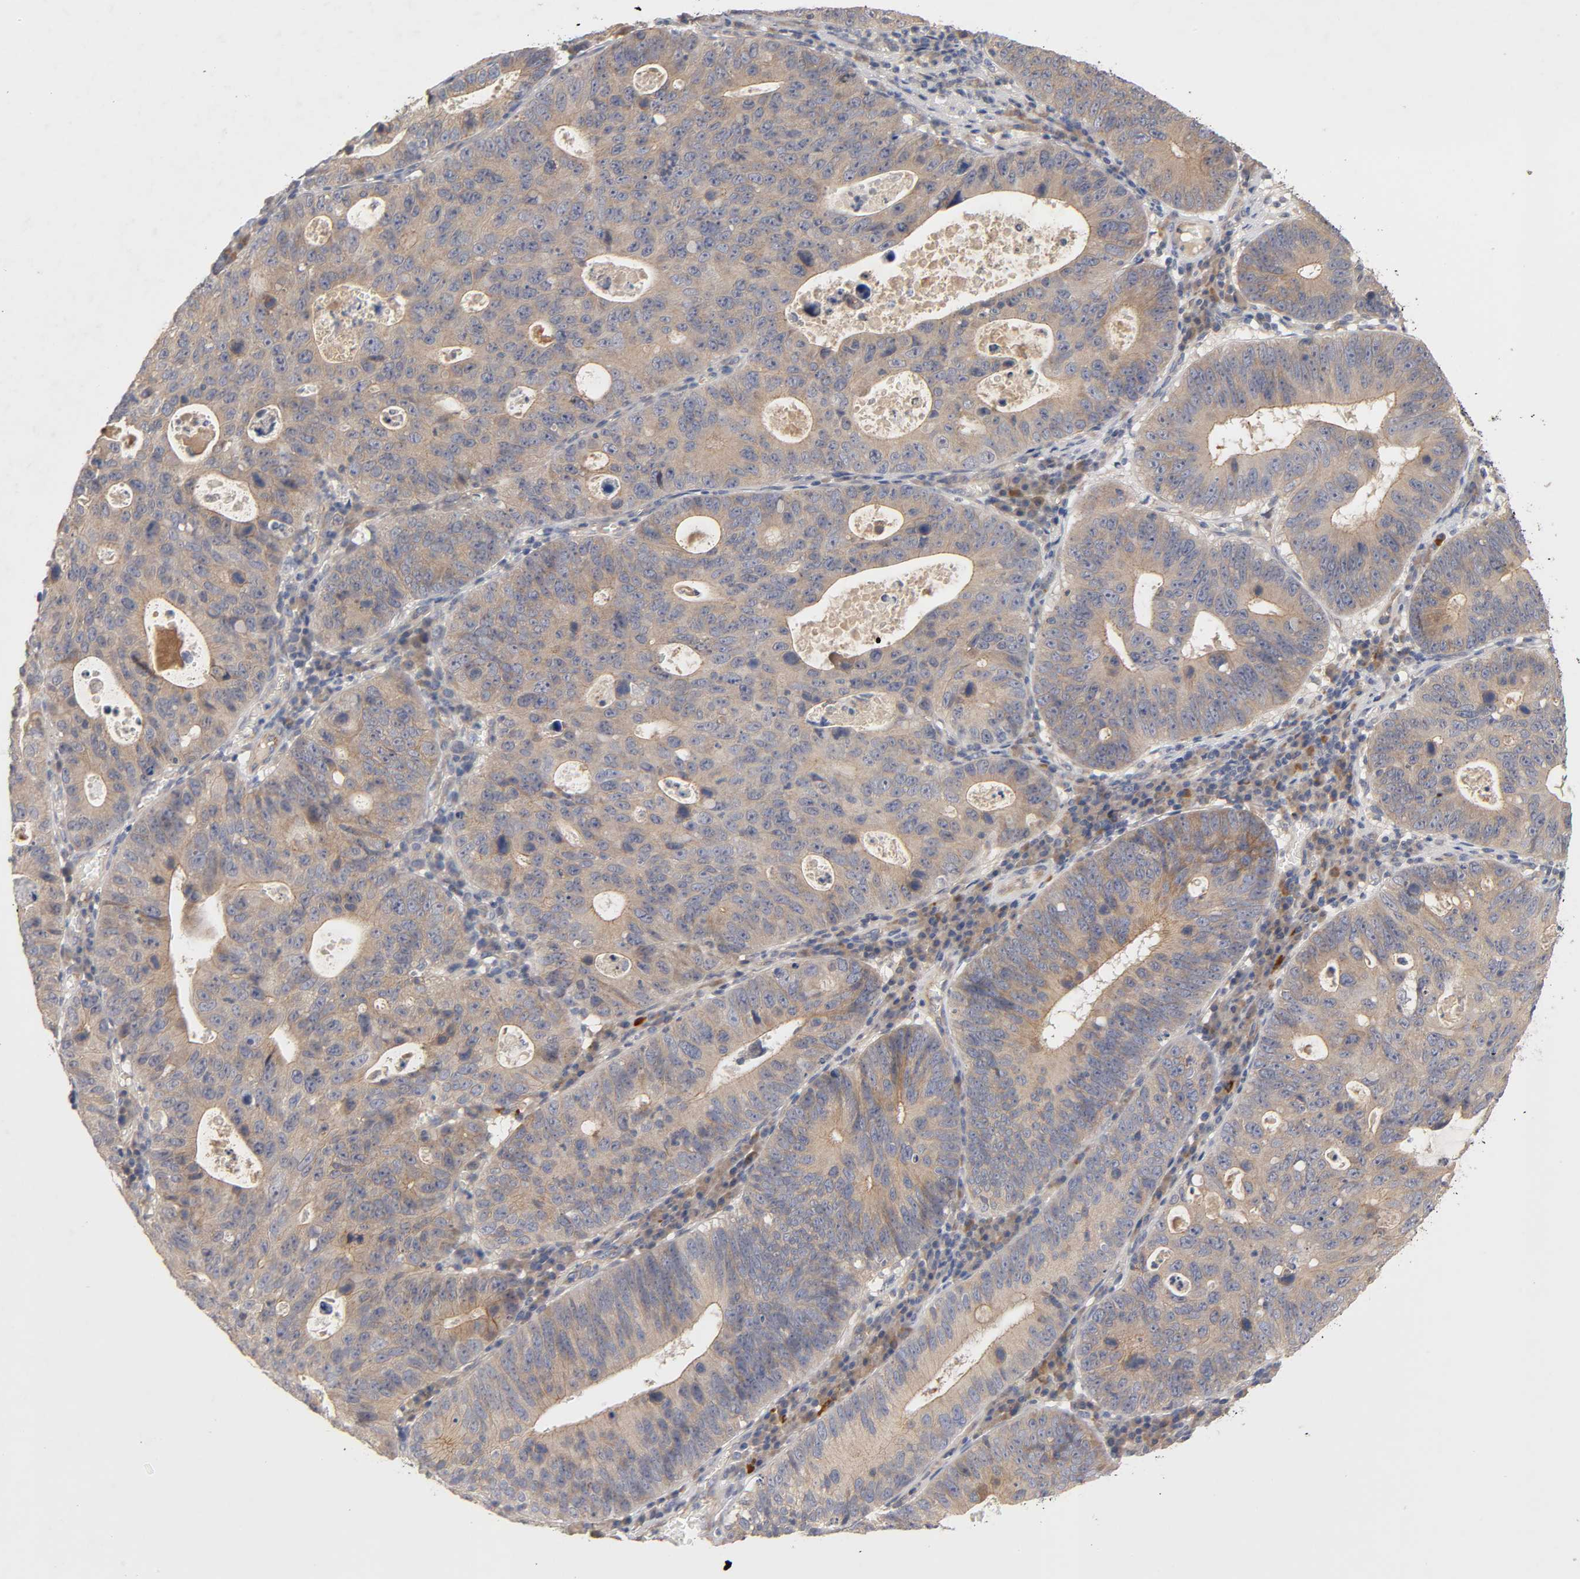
{"staining": {"intensity": "weak", "quantity": ">75%", "location": "cytoplasmic/membranous"}, "tissue": "stomach cancer", "cell_type": "Tumor cells", "image_type": "cancer", "snomed": [{"axis": "morphology", "description": "Adenocarcinoma, NOS"}, {"axis": "topography", "description": "Stomach"}], "caption": "Stomach cancer stained with immunohistochemistry shows weak cytoplasmic/membranous expression in about >75% of tumor cells. (DAB = brown stain, brightfield microscopy at high magnification).", "gene": "PDZD11", "patient": {"sex": "male", "age": 59}}